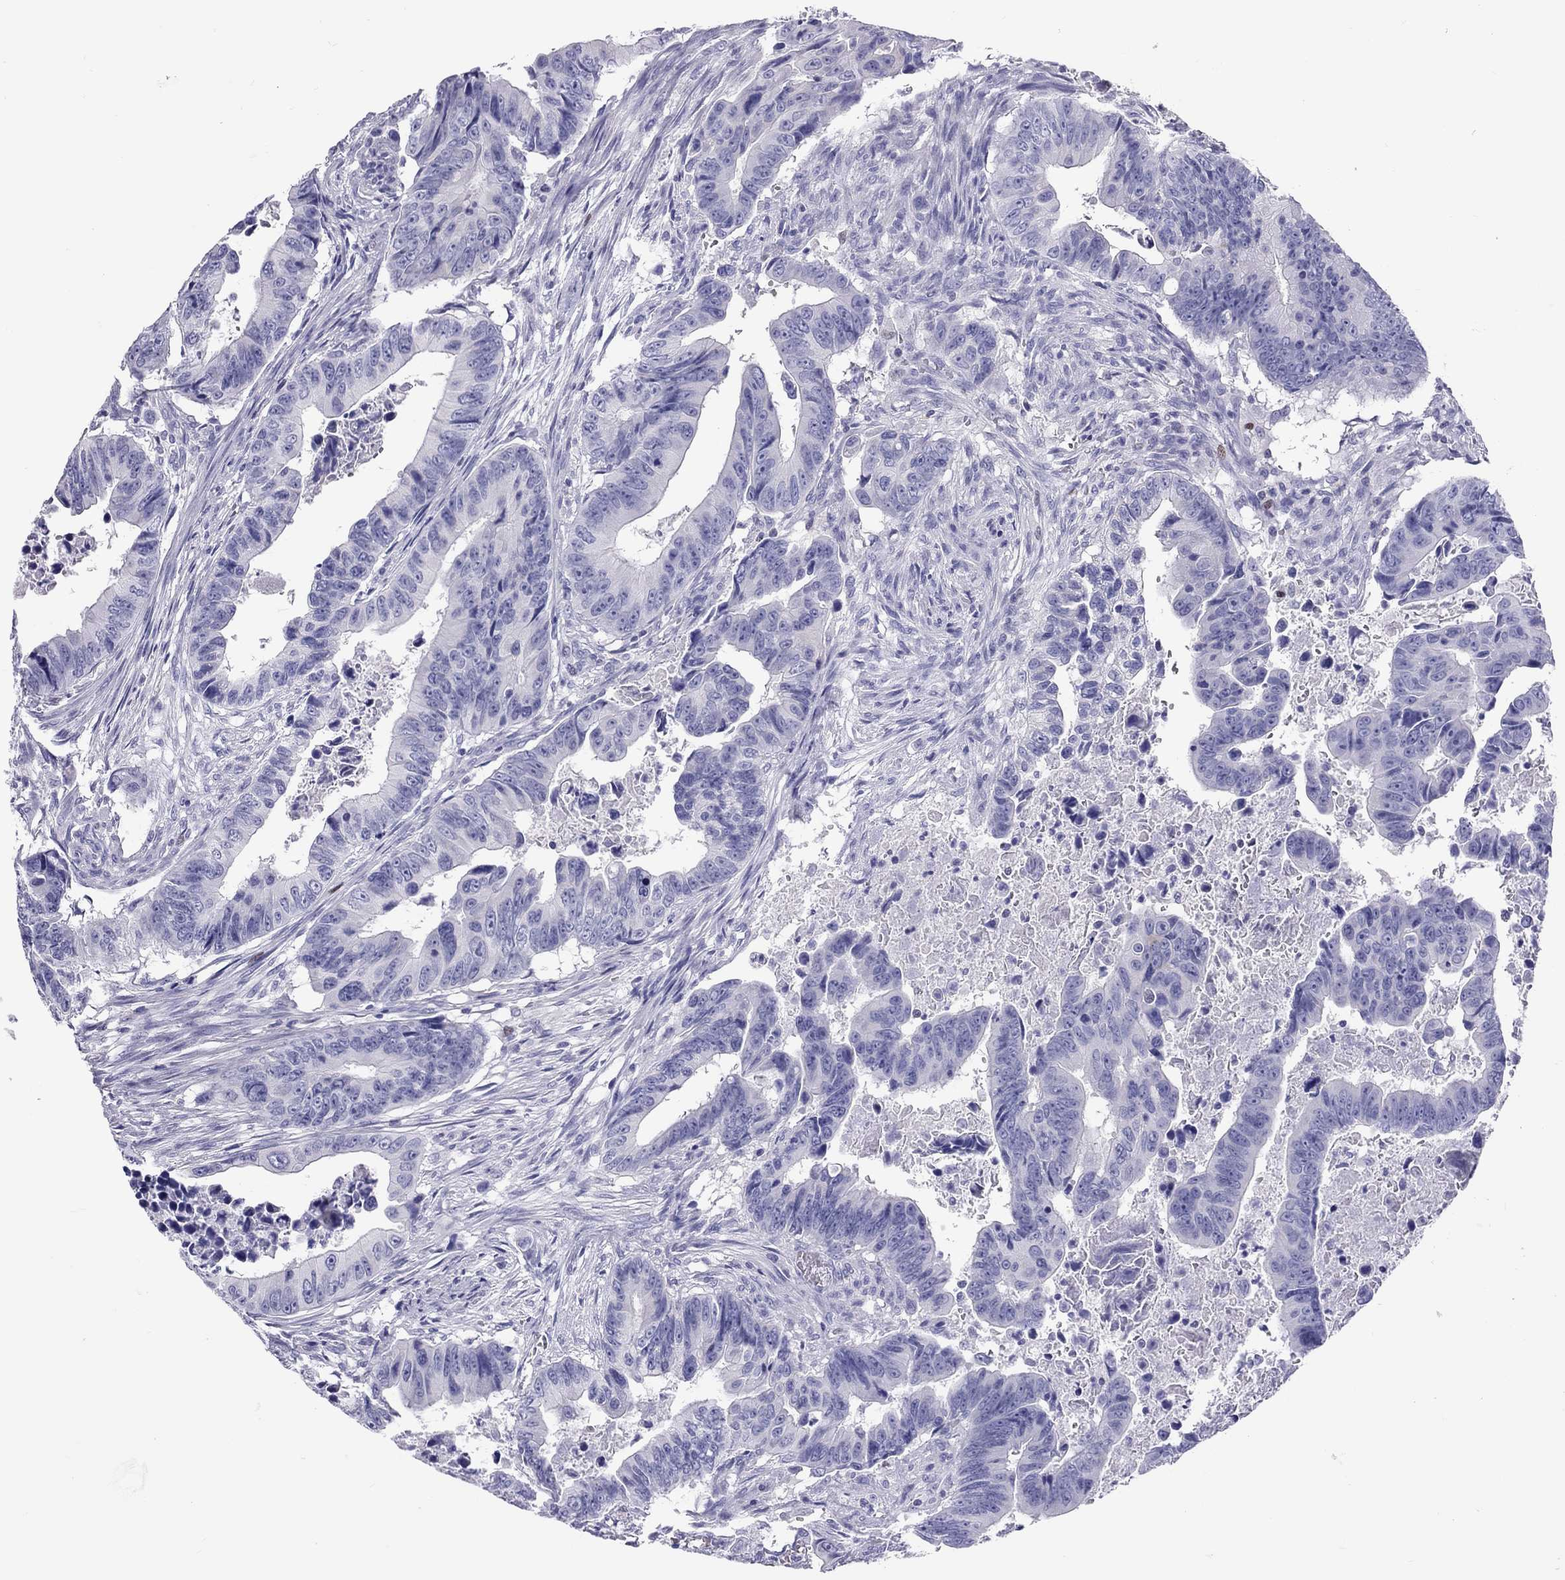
{"staining": {"intensity": "negative", "quantity": "none", "location": "none"}, "tissue": "colorectal cancer", "cell_type": "Tumor cells", "image_type": "cancer", "snomed": [{"axis": "morphology", "description": "Adenocarcinoma, NOS"}, {"axis": "topography", "description": "Colon"}], "caption": "Colorectal cancer was stained to show a protein in brown. There is no significant positivity in tumor cells.", "gene": "STAG3", "patient": {"sex": "female", "age": 87}}